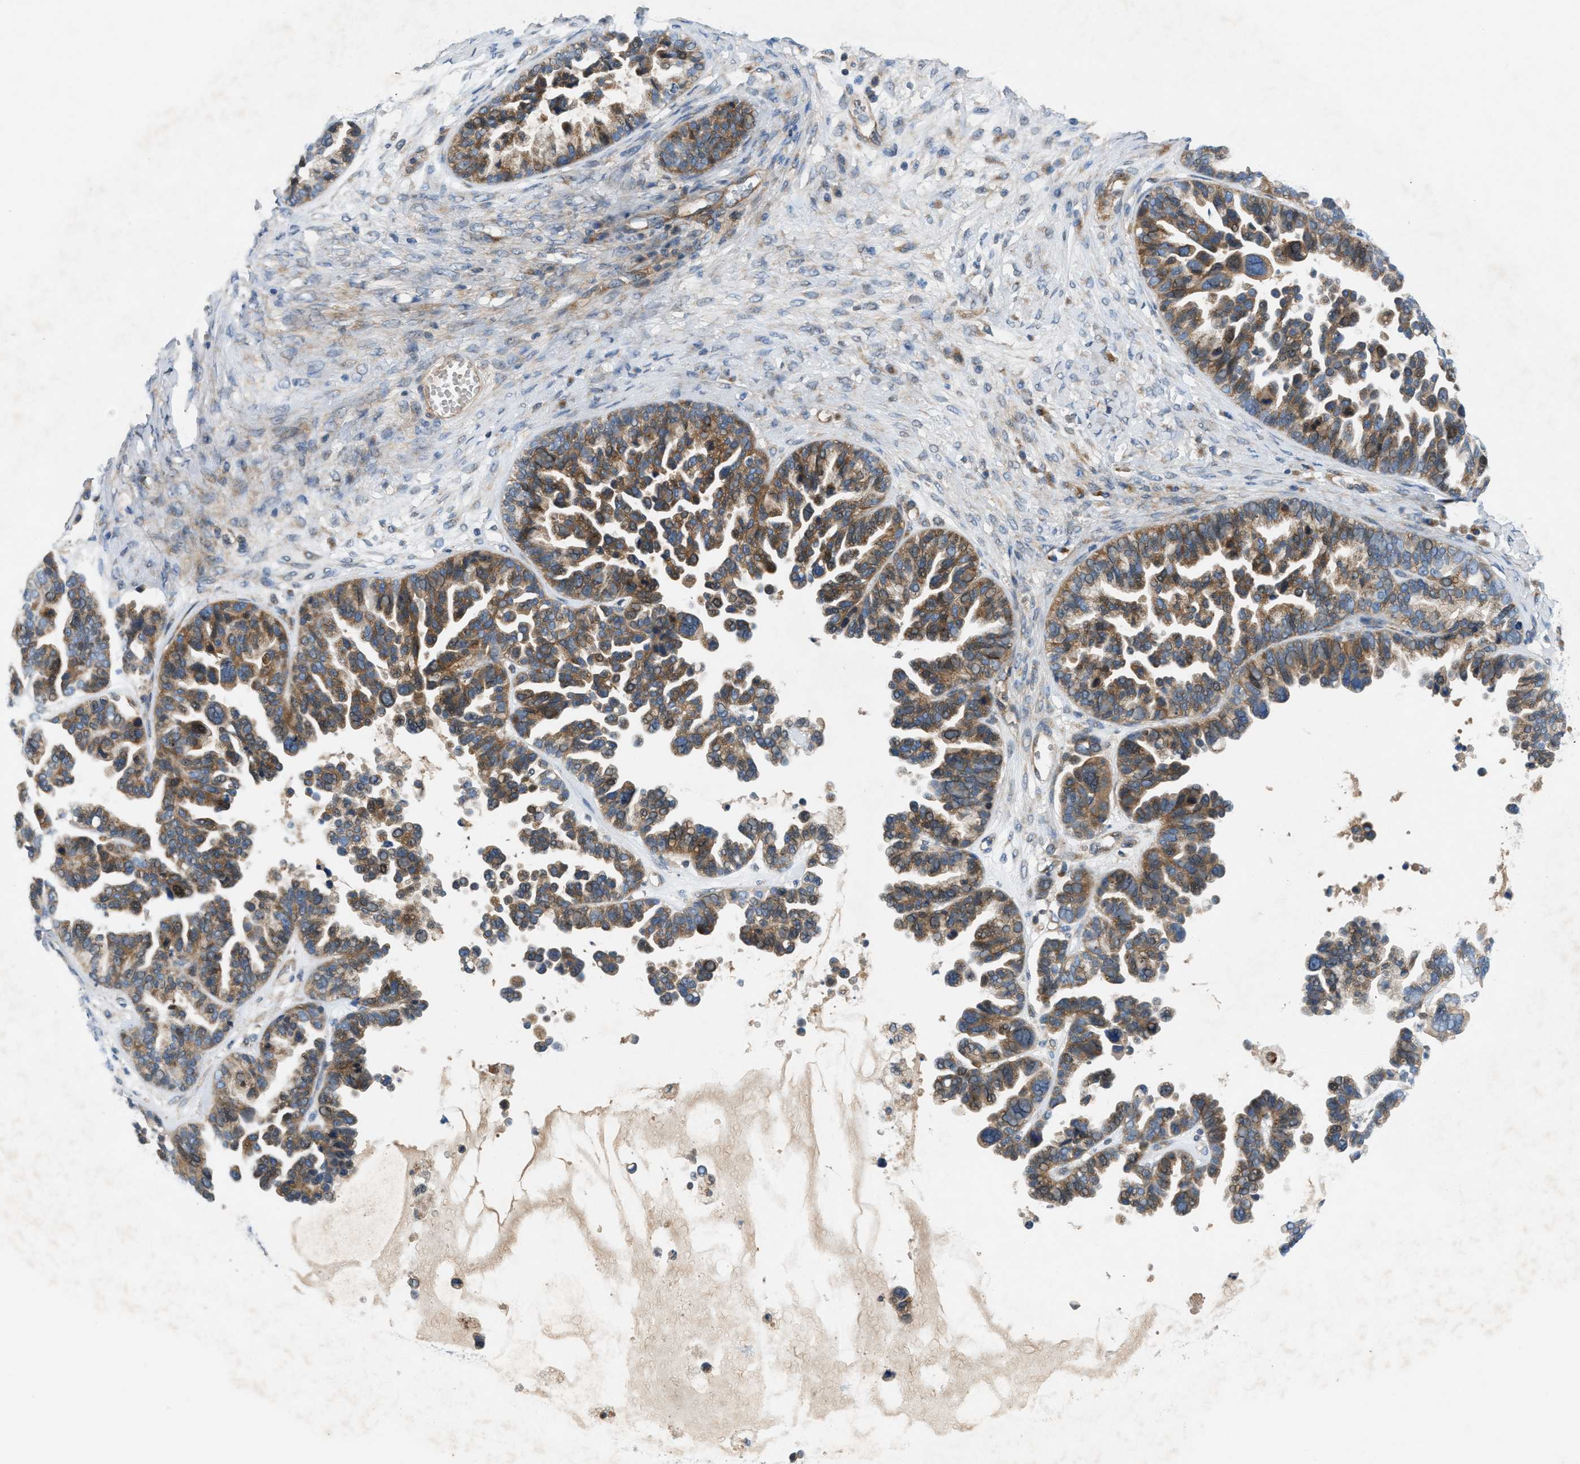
{"staining": {"intensity": "moderate", "quantity": ">75%", "location": "cytoplasmic/membranous"}, "tissue": "ovarian cancer", "cell_type": "Tumor cells", "image_type": "cancer", "snomed": [{"axis": "morphology", "description": "Cystadenocarcinoma, serous, NOS"}, {"axis": "topography", "description": "Ovary"}], "caption": "Ovarian serous cystadenocarcinoma stained for a protein (brown) exhibits moderate cytoplasmic/membranous positive positivity in approximately >75% of tumor cells.", "gene": "CYB5D1", "patient": {"sex": "female", "age": 56}}